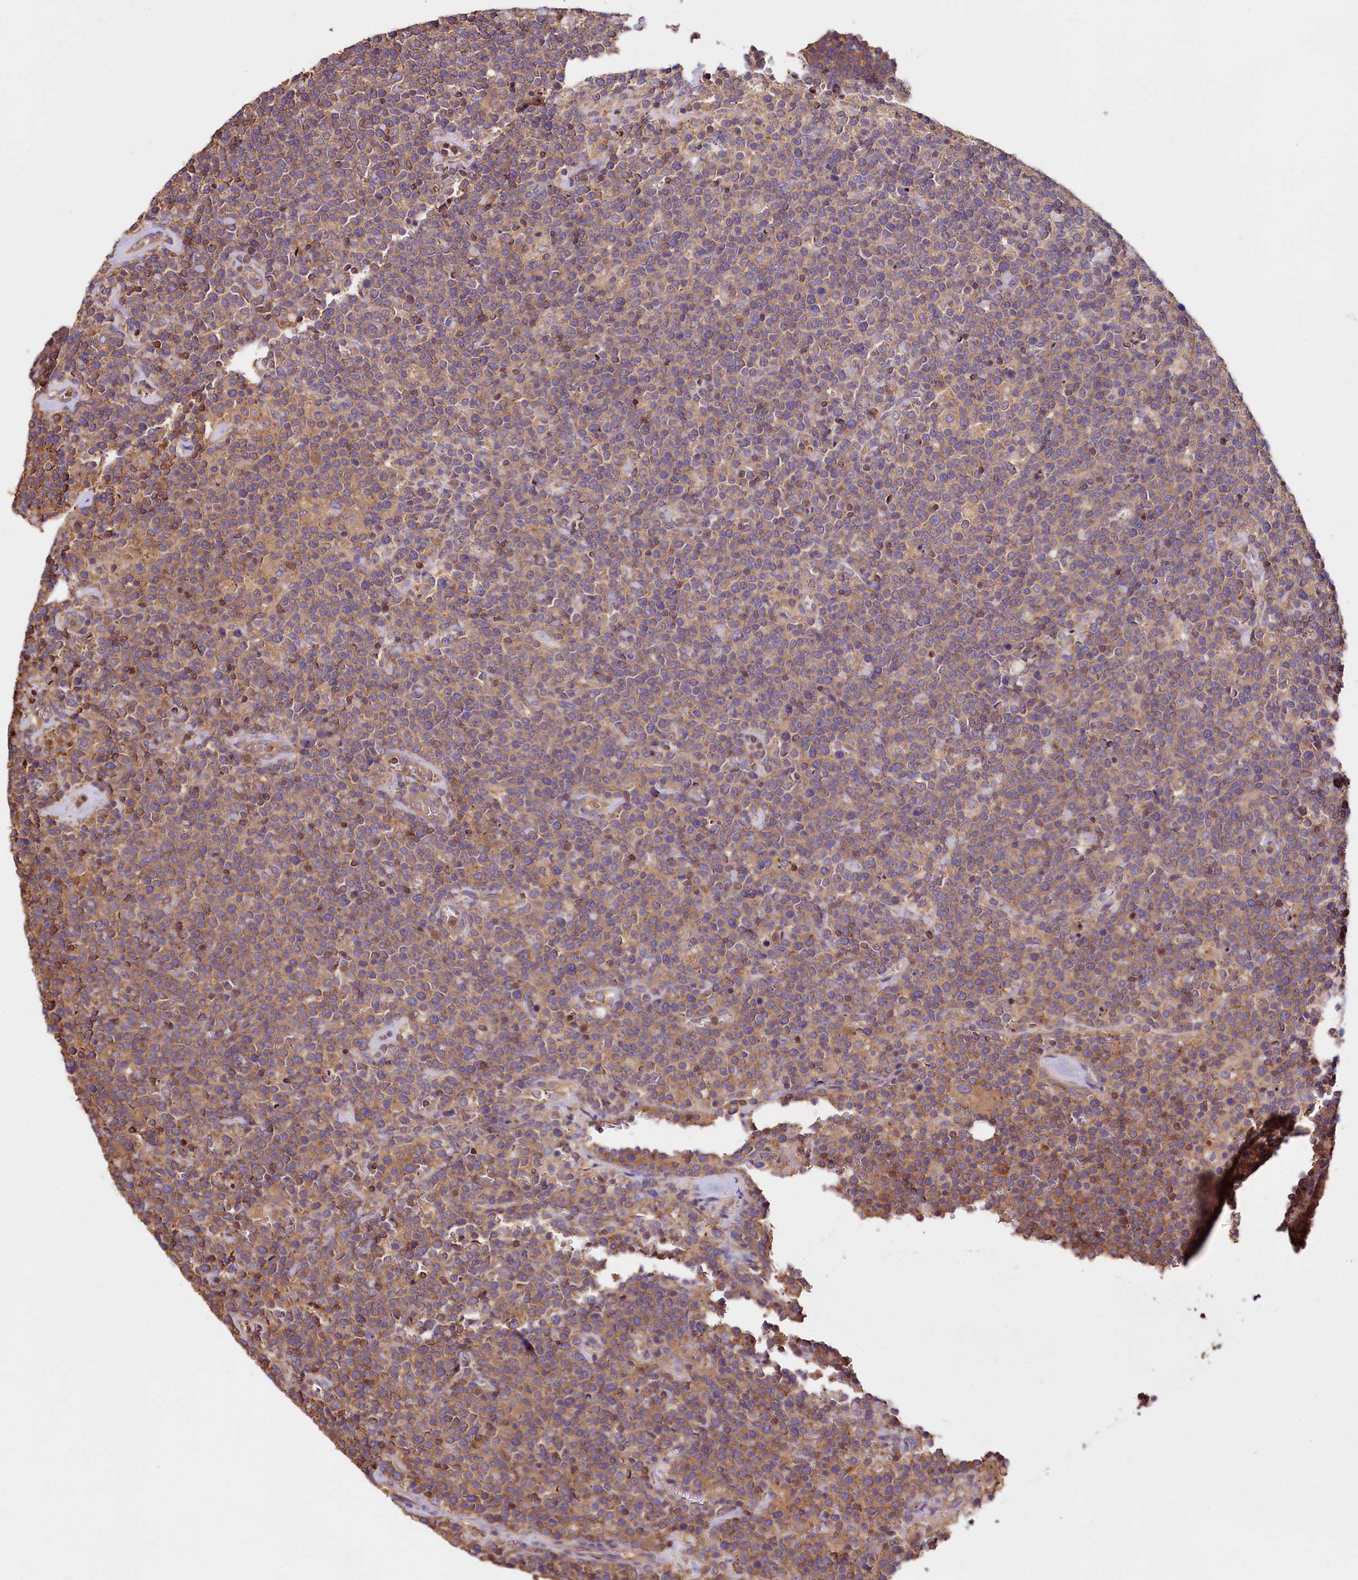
{"staining": {"intensity": "moderate", "quantity": ">75%", "location": "cytoplasmic/membranous"}, "tissue": "lymphoma", "cell_type": "Tumor cells", "image_type": "cancer", "snomed": [{"axis": "morphology", "description": "Malignant lymphoma, non-Hodgkin's type, High grade"}, {"axis": "topography", "description": "Lymph node"}], "caption": "Protein expression analysis of human lymphoma reveals moderate cytoplasmic/membranous positivity in about >75% of tumor cells.", "gene": "RARS2", "patient": {"sex": "male", "age": 61}}